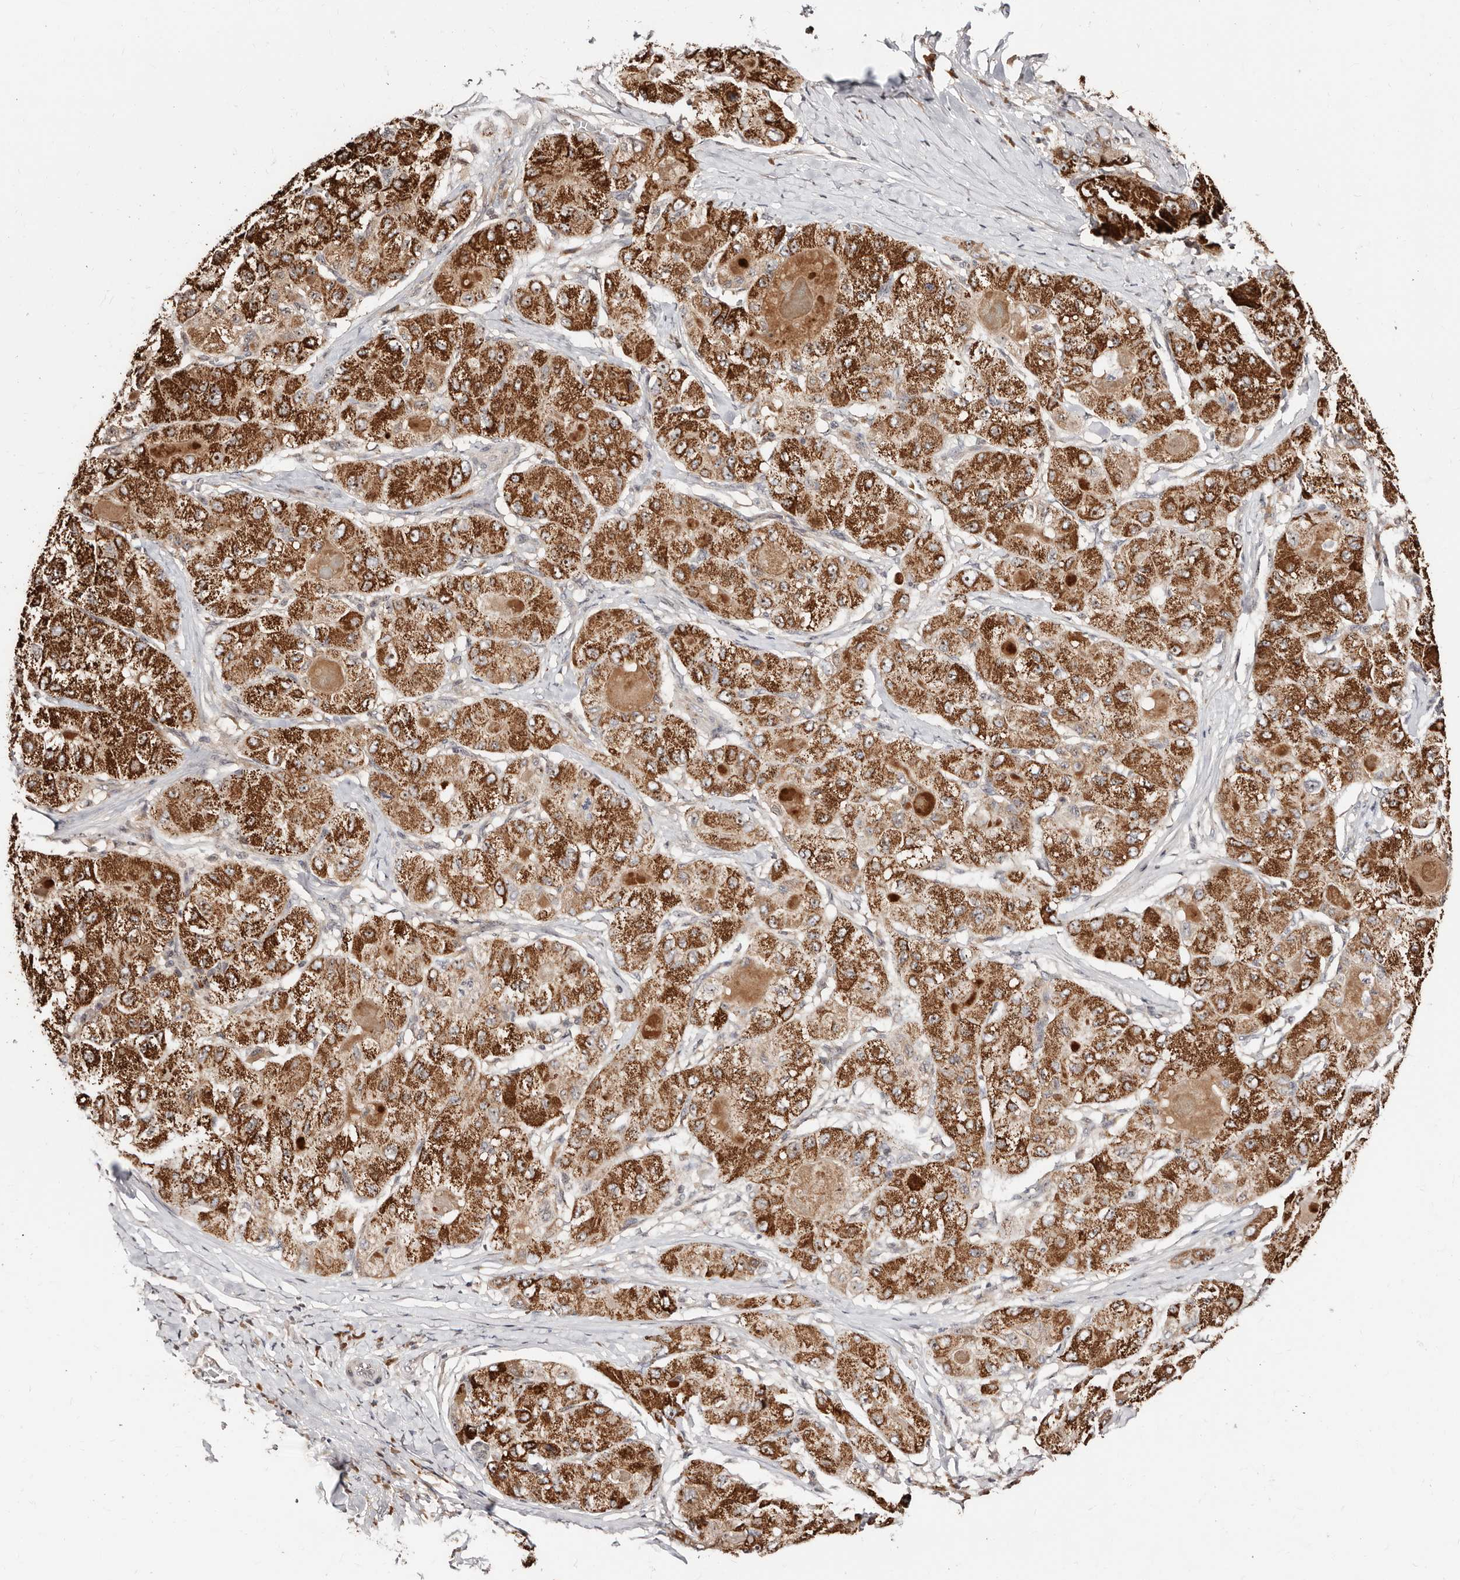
{"staining": {"intensity": "strong", "quantity": ">75%", "location": "cytoplasmic/membranous"}, "tissue": "liver cancer", "cell_type": "Tumor cells", "image_type": "cancer", "snomed": [{"axis": "morphology", "description": "Carcinoma, Hepatocellular, NOS"}, {"axis": "topography", "description": "Liver"}], "caption": "Tumor cells exhibit high levels of strong cytoplasmic/membranous expression in approximately >75% of cells in human liver cancer.", "gene": "APOL6", "patient": {"sex": "male", "age": 80}}